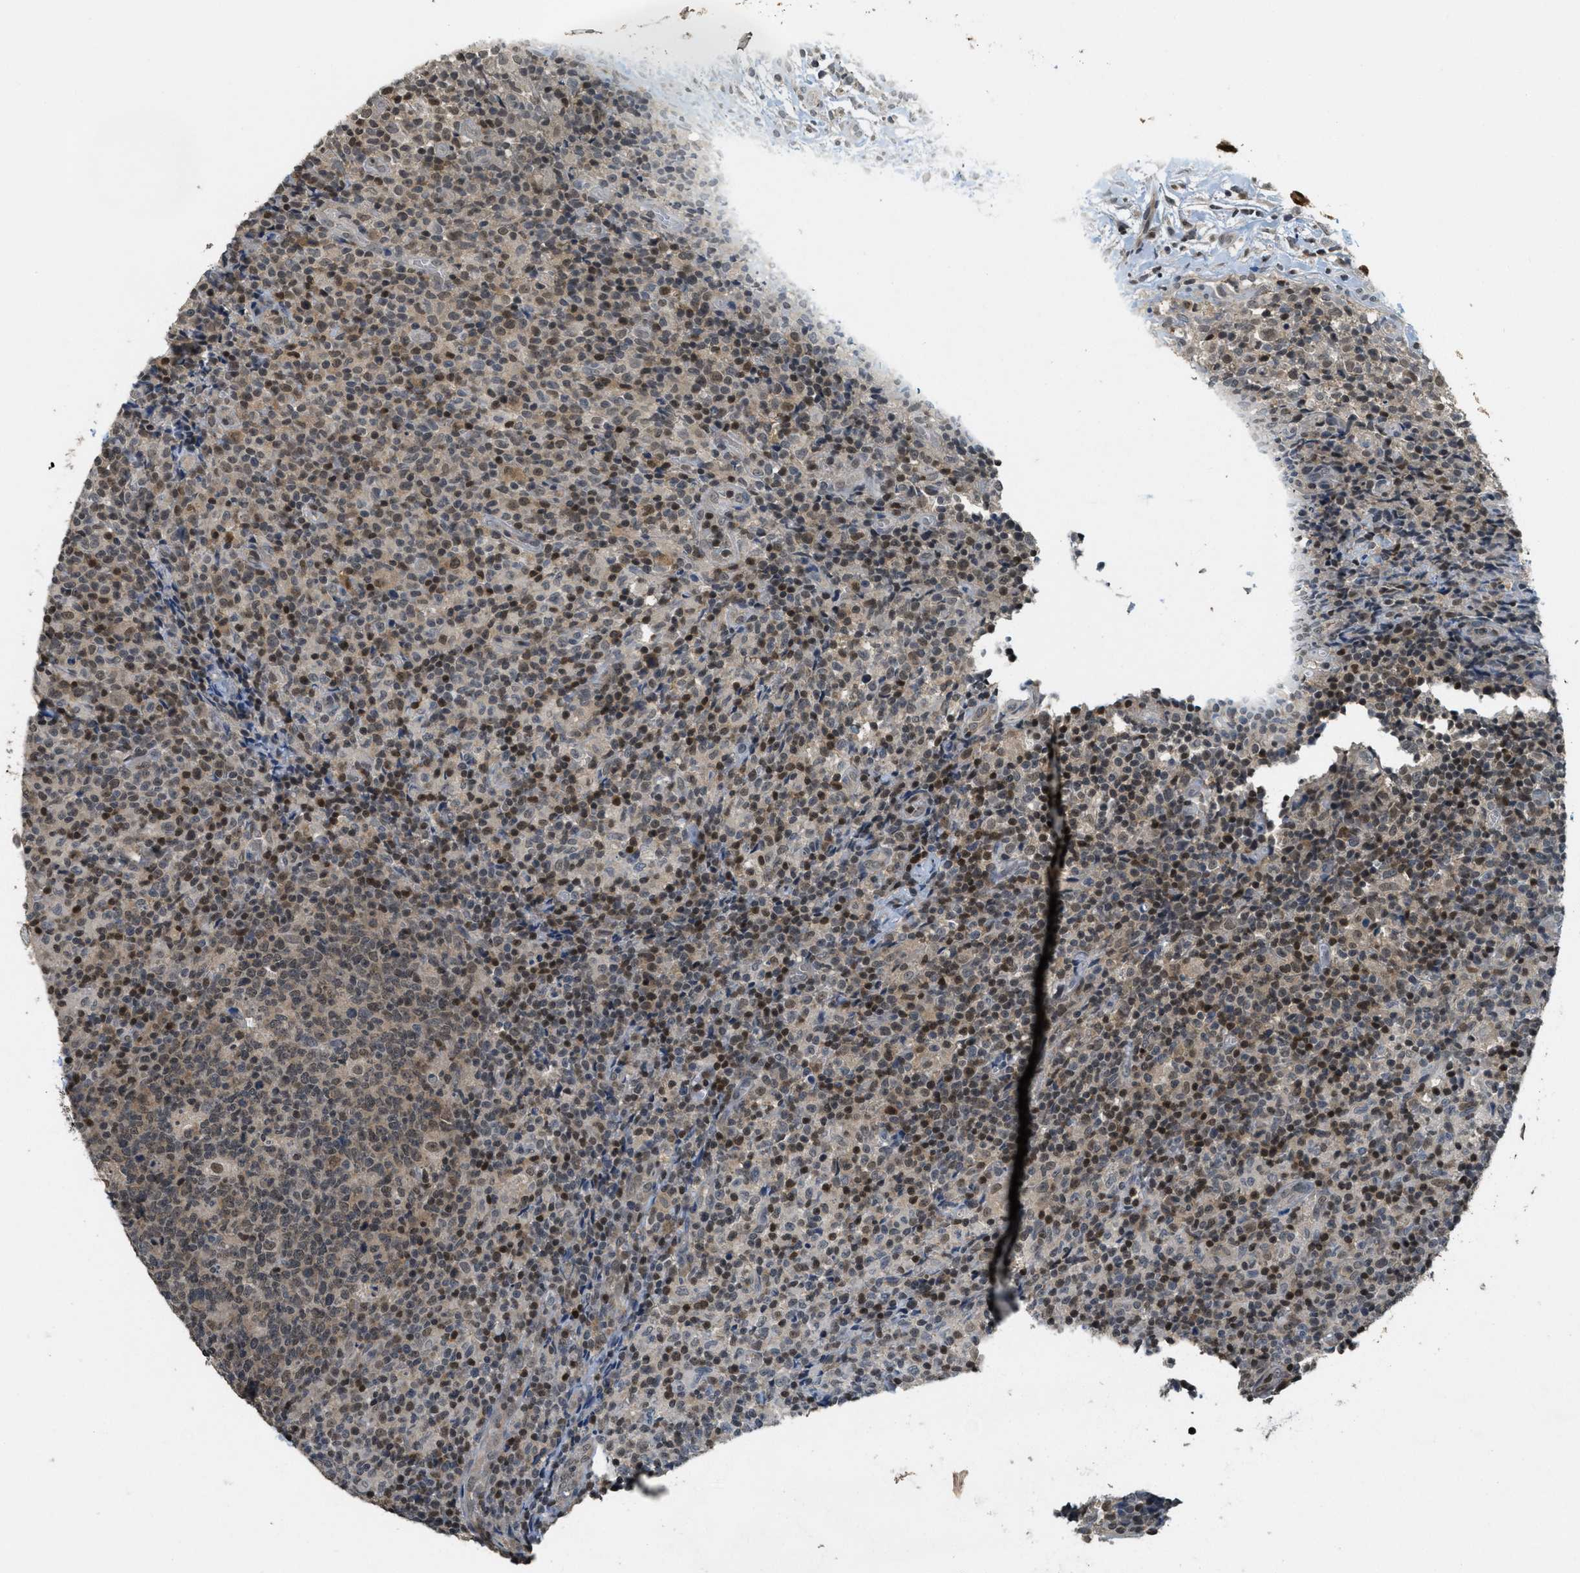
{"staining": {"intensity": "moderate", "quantity": "25%-75%", "location": "cytoplasmic/membranous,nuclear"}, "tissue": "lymph node", "cell_type": "Germinal center cells", "image_type": "normal", "snomed": [{"axis": "morphology", "description": "Normal tissue, NOS"}, {"axis": "morphology", "description": "Inflammation, NOS"}, {"axis": "topography", "description": "Lymph node"}], "caption": "DAB (3,3'-diaminobenzidine) immunohistochemical staining of normal lymph node demonstrates moderate cytoplasmic/membranous,nuclear protein positivity in approximately 25%-75% of germinal center cells.", "gene": "DNAJB1", "patient": {"sex": "male", "age": 55}}